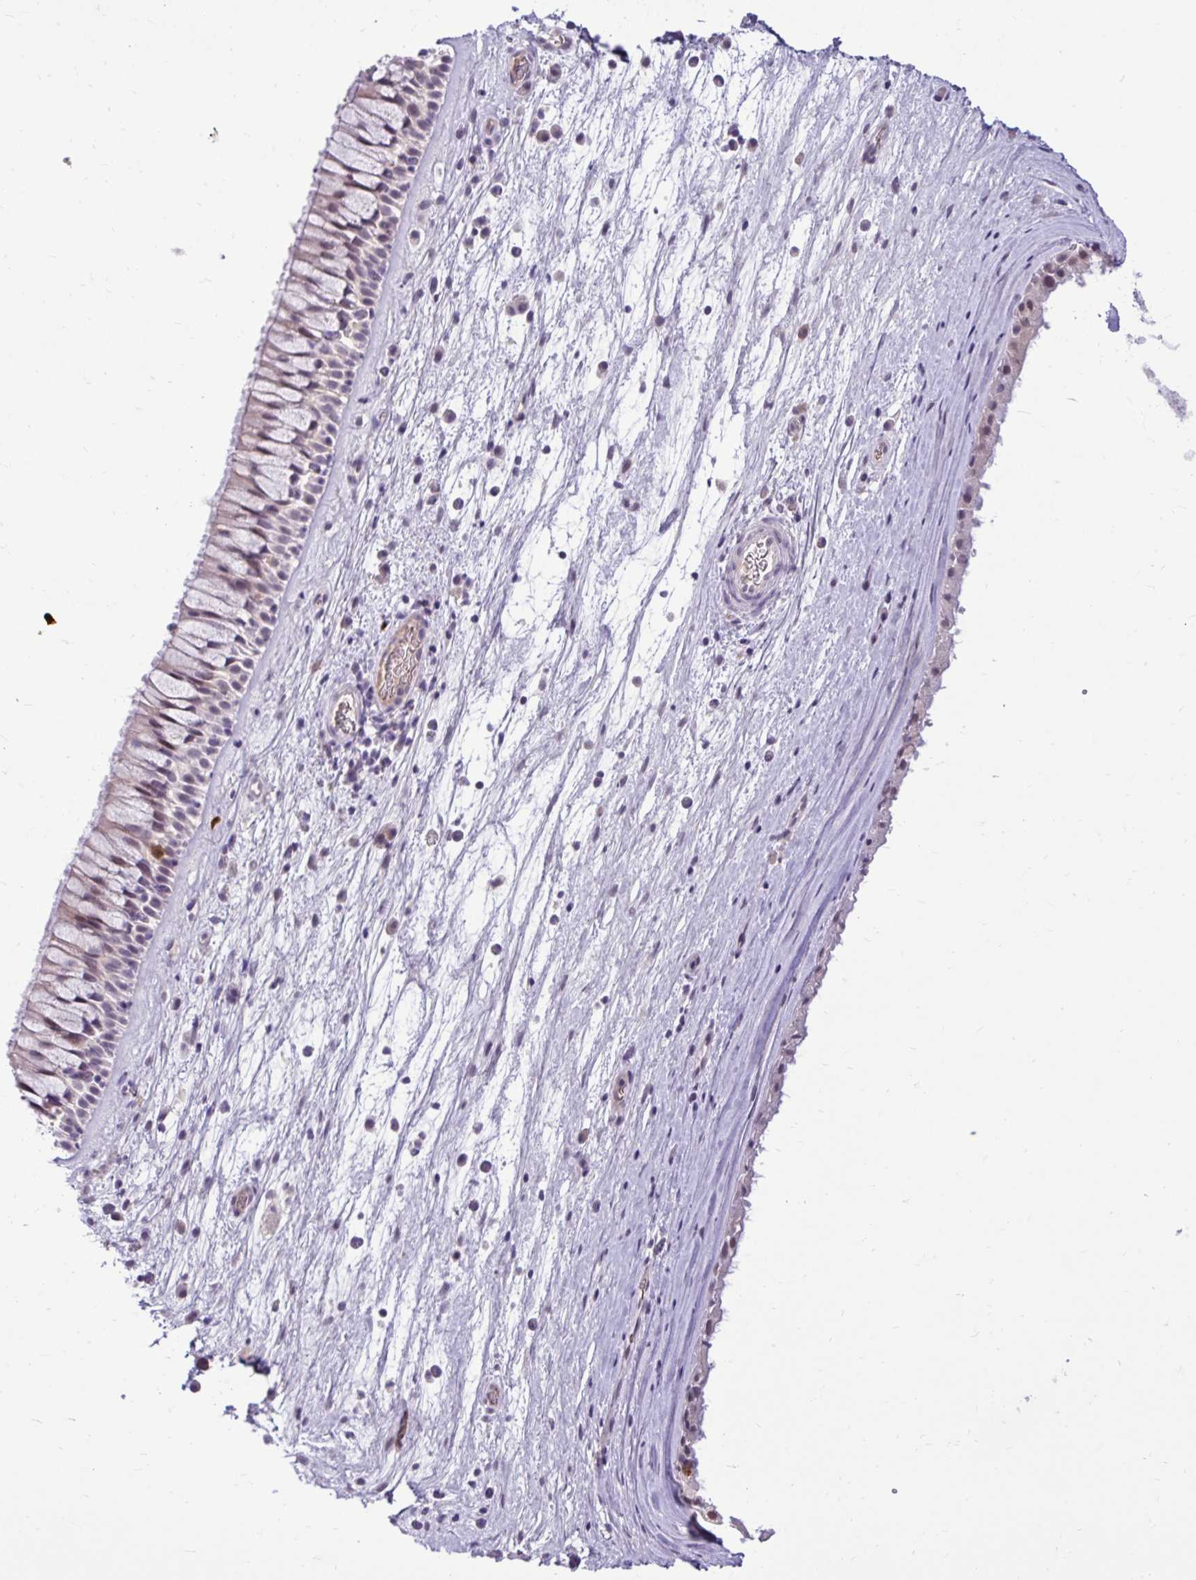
{"staining": {"intensity": "moderate", "quantity": "<25%", "location": "cytoplasmic/membranous"}, "tissue": "nasopharynx", "cell_type": "Respiratory epithelial cells", "image_type": "normal", "snomed": [{"axis": "morphology", "description": "Normal tissue, NOS"}, {"axis": "topography", "description": "Nasopharynx"}], "caption": "This photomicrograph demonstrates normal nasopharynx stained with immunohistochemistry to label a protein in brown. The cytoplasmic/membranous of respiratory epithelial cells show moderate positivity for the protein. Nuclei are counter-stained blue.", "gene": "CDC20", "patient": {"sex": "male", "age": 74}}